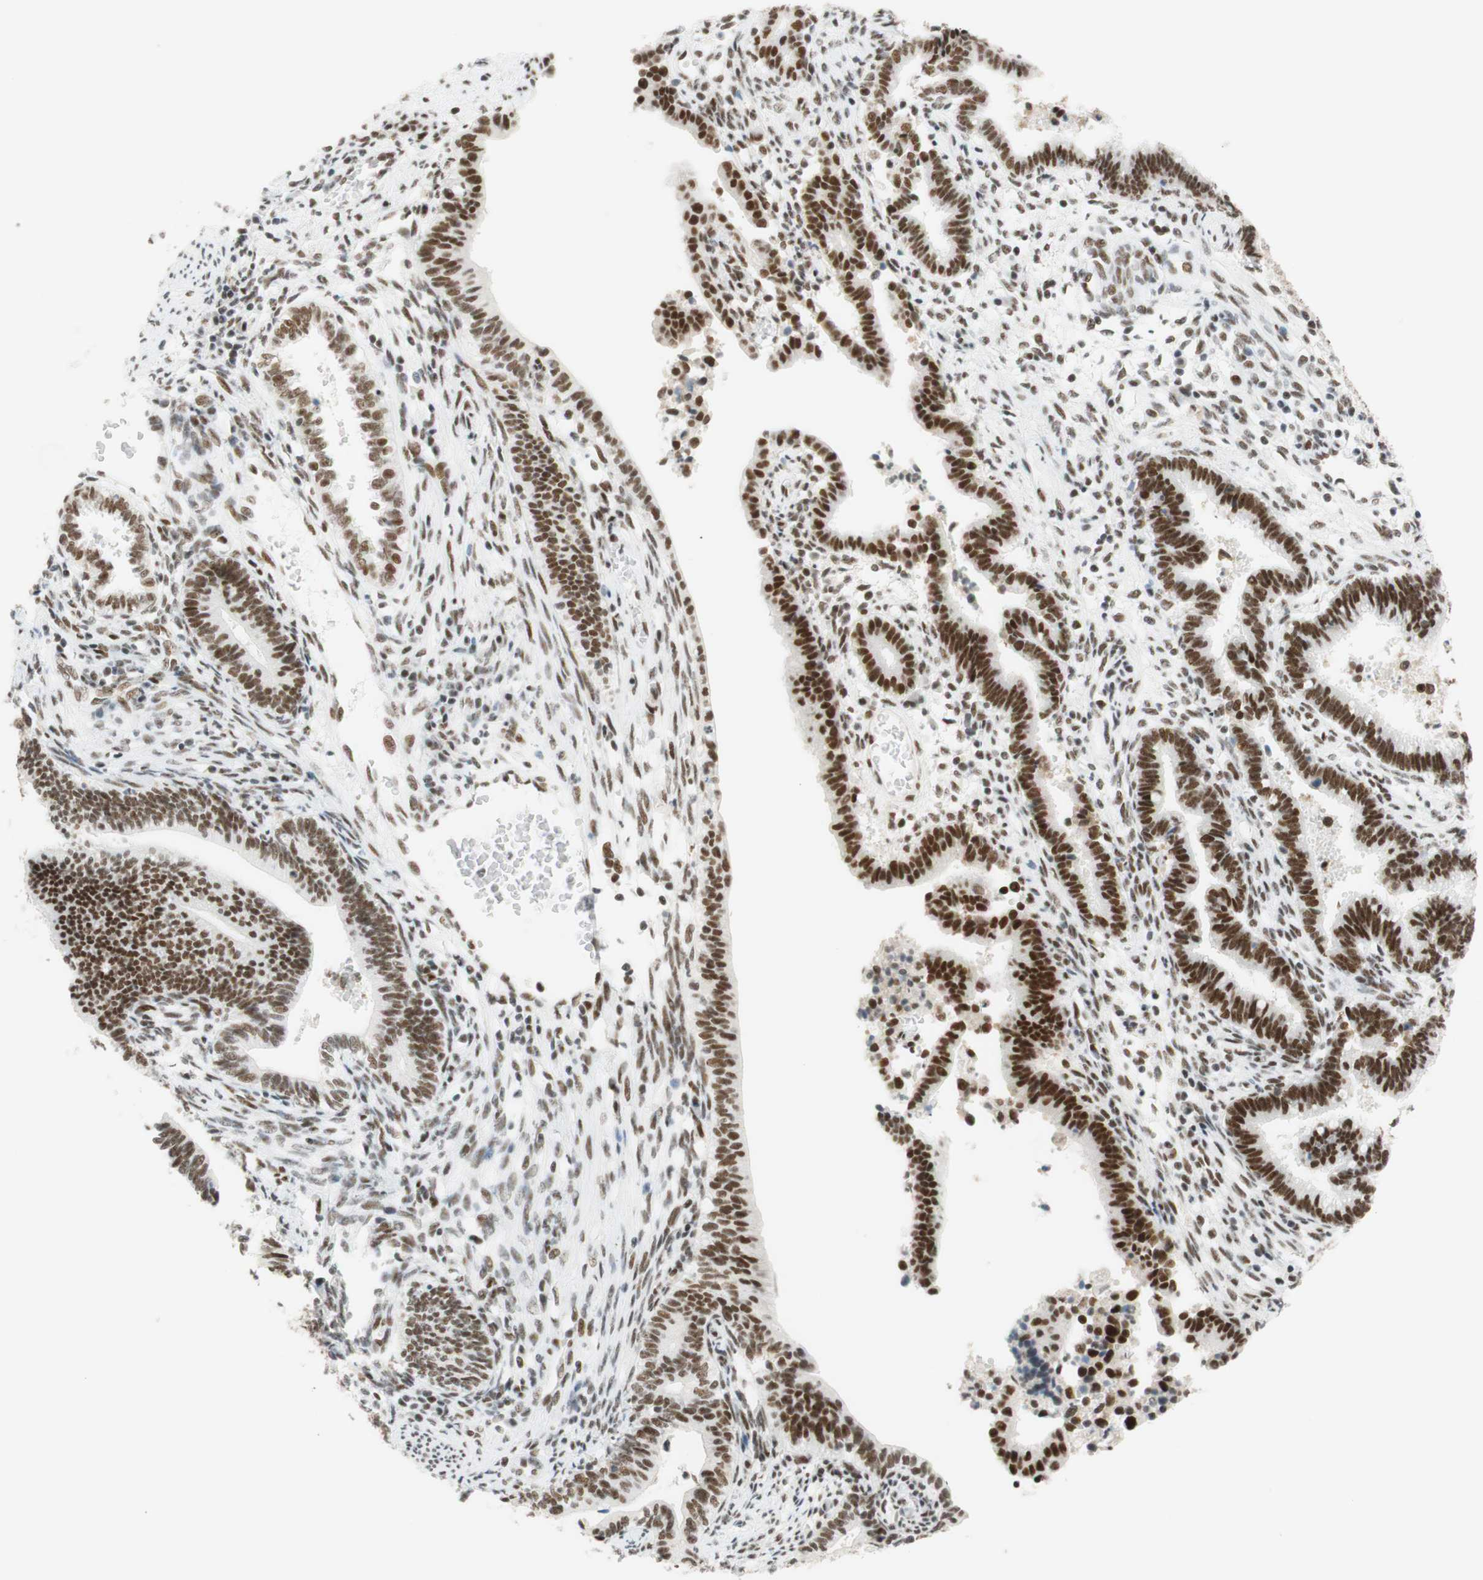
{"staining": {"intensity": "moderate", "quantity": "25%-75%", "location": "nuclear"}, "tissue": "cervical cancer", "cell_type": "Tumor cells", "image_type": "cancer", "snomed": [{"axis": "morphology", "description": "Adenocarcinoma, NOS"}, {"axis": "topography", "description": "Cervix"}], "caption": "A brown stain highlights moderate nuclear staining of a protein in adenocarcinoma (cervical) tumor cells.", "gene": "RNF20", "patient": {"sex": "female", "age": 44}}